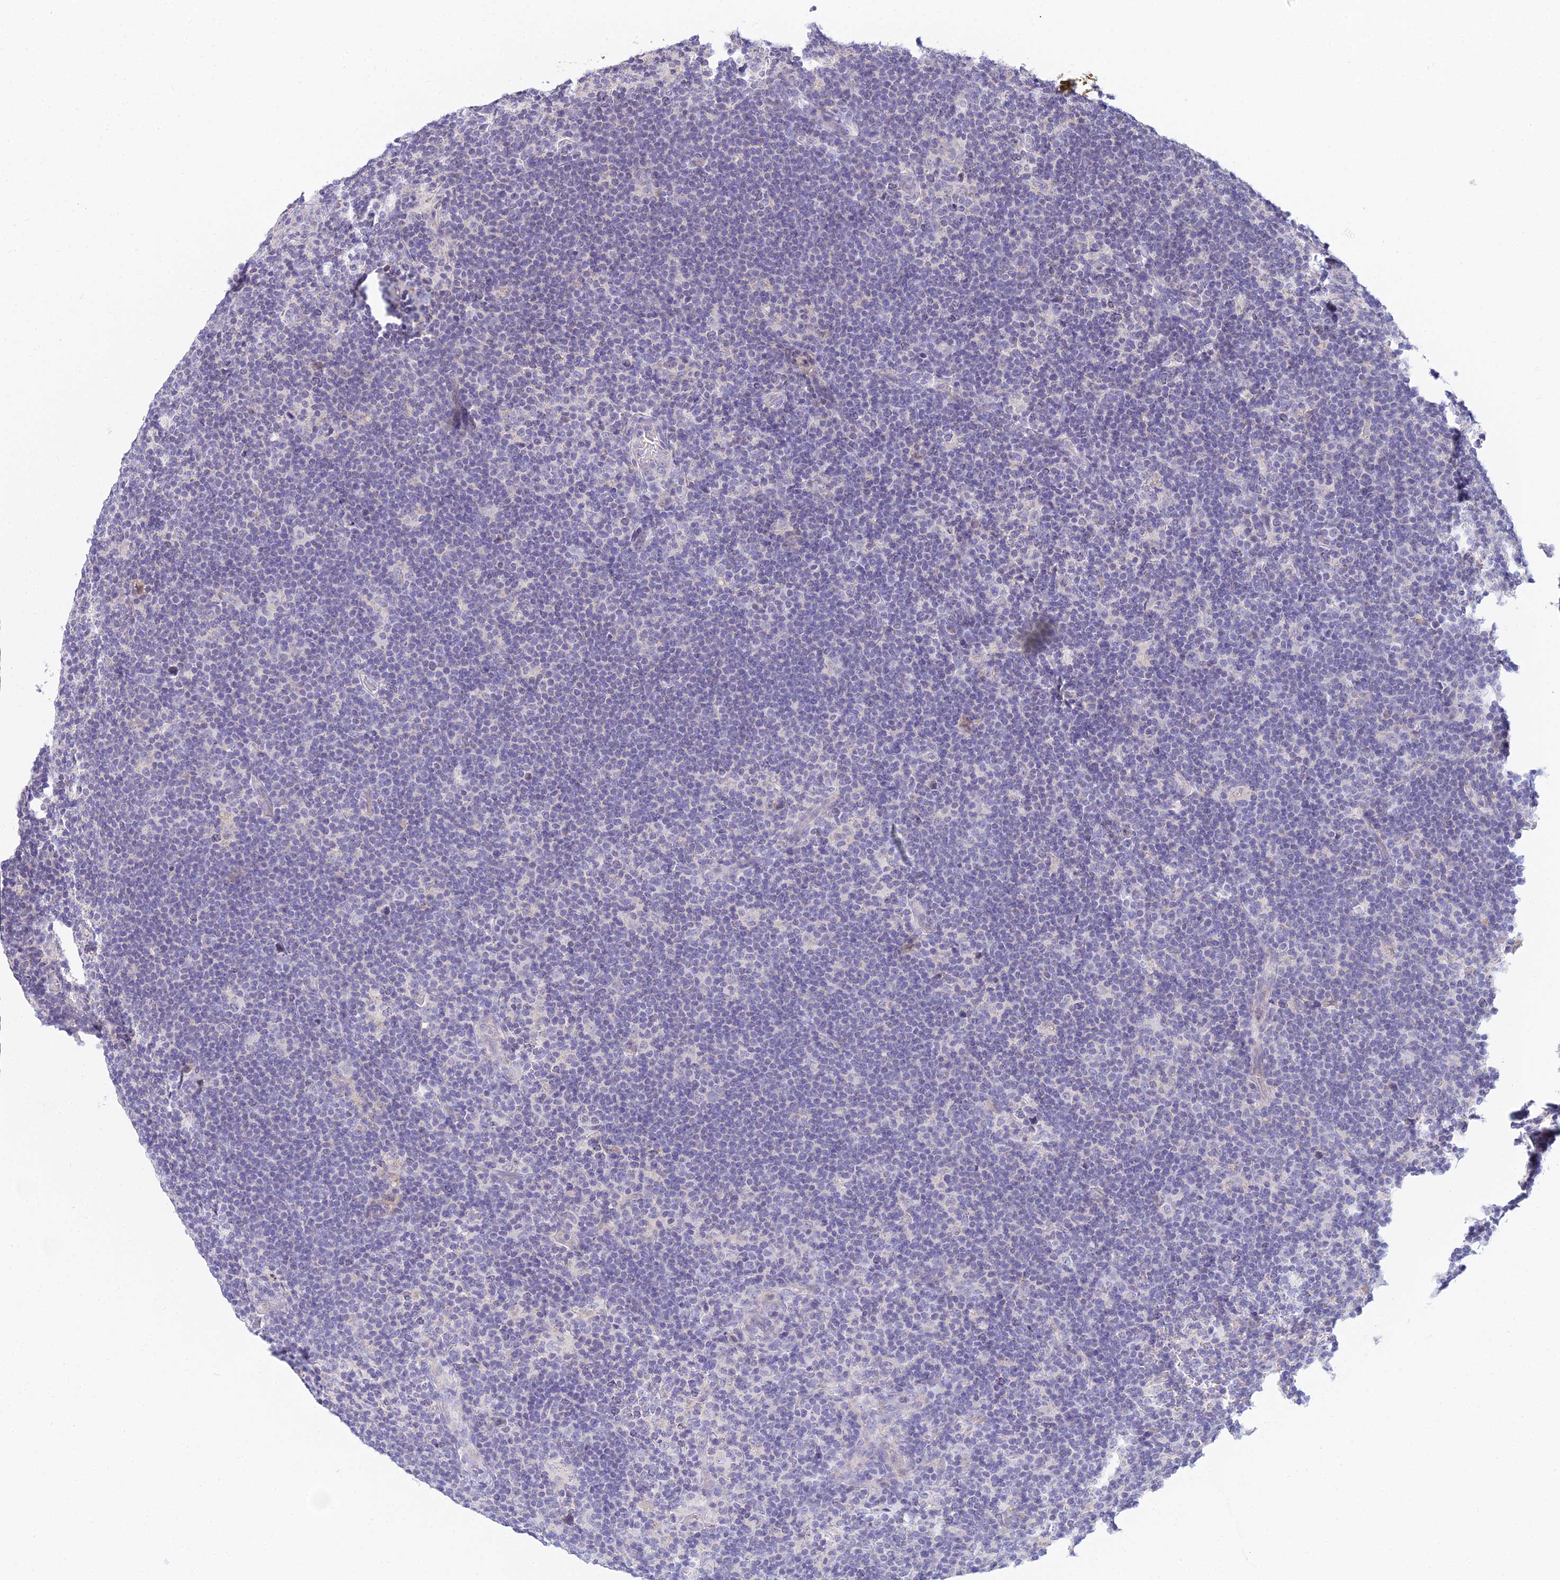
{"staining": {"intensity": "negative", "quantity": "none", "location": "none"}, "tissue": "lymphoma", "cell_type": "Tumor cells", "image_type": "cancer", "snomed": [{"axis": "morphology", "description": "Hodgkin's disease, NOS"}, {"axis": "topography", "description": "Lymph node"}], "caption": "A photomicrograph of lymphoma stained for a protein displays no brown staining in tumor cells. Nuclei are stained in blue.", "gene": "CFAP206", "patient": {"sex": "female", "age": 57}}